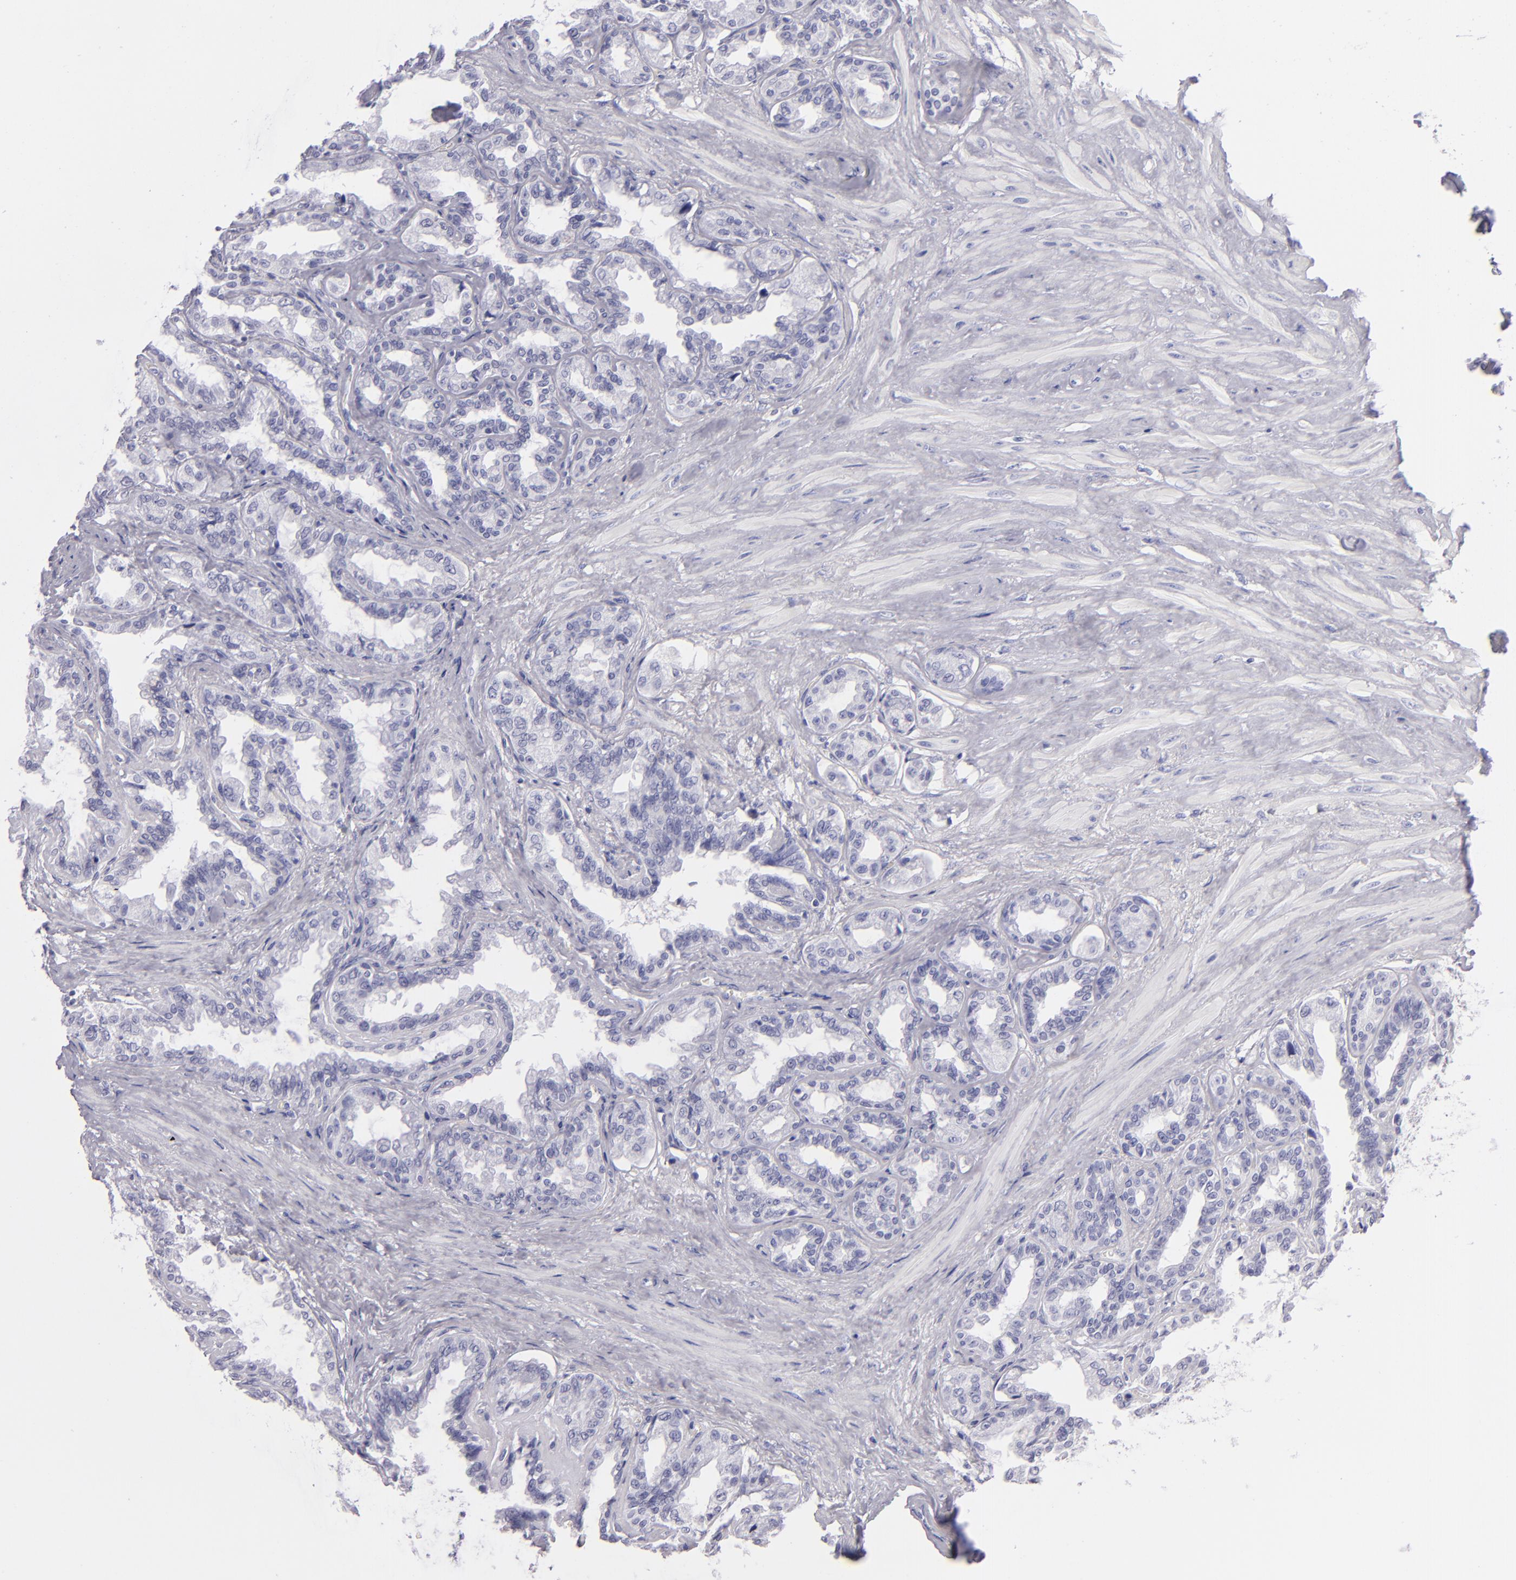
{"staining": {"intensity": "negative", "quantity": "none", "location": "none"}, "tissue": "seminal vesicle", "cell_type": "Glandular cells", "image_type": "normal", "snomed": [{"axis": "morphology", "description": "Normal tissue, NOS"}, {"axis": "morphology", "description": "Inflammation, NOS"}, {"axis": "topography", "description": "Urinary bladder"}, {"axis": "topography", "description": "Prostate"}, {"axis": "topography", "description": "Seminal veicle"}], "caption": "Glandular cells show no significant protein positivity in benign seminal vesicle. Nuclei are stained in blue.", "gene": "PVALB", "patient": {"sex": "male", "age": 82}}